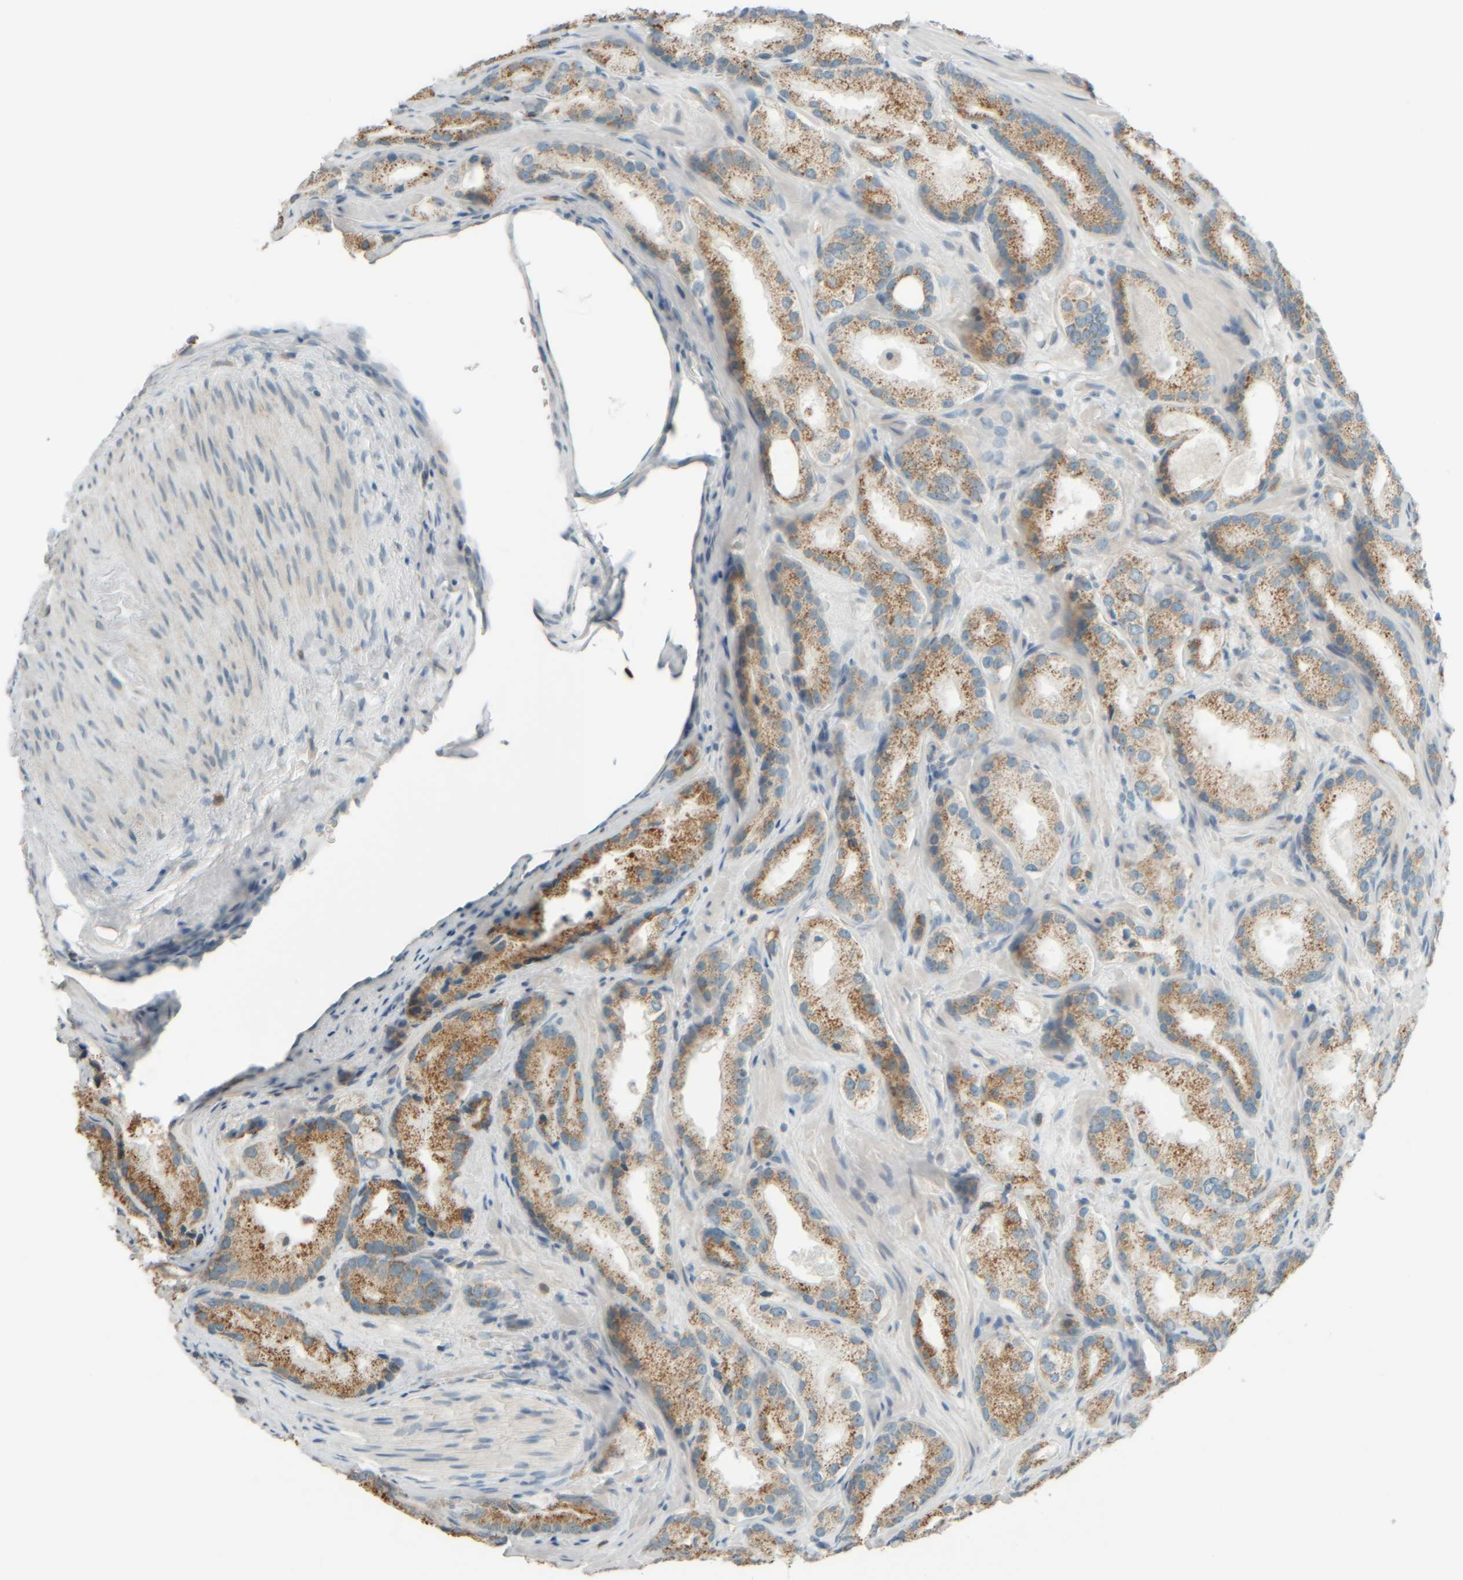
{"staining": {"intensity": "moderate", "quantity": ">75%", "location": "cytoplasmic/membranous"}, "tissue": "prostate cancer", "cell_type": "Tumor cells", "image_type": "cancer", "snomed": [{"axis": "morphology", "description": "Adenocarcinoma, High grade"}, {"axis": "topography", "description": "Prostate"}], "caption": "IHC micrograph of adenocarcinoma (high-grade) (prostate) stained for a protein (brown), which exhibits medium levels of moderate cytoplasmic/membranous staining in about >75% of tumor cells.", "gene": "PTGES3L-AARSD1", "patient": {"sex": "male", "age": 63}}